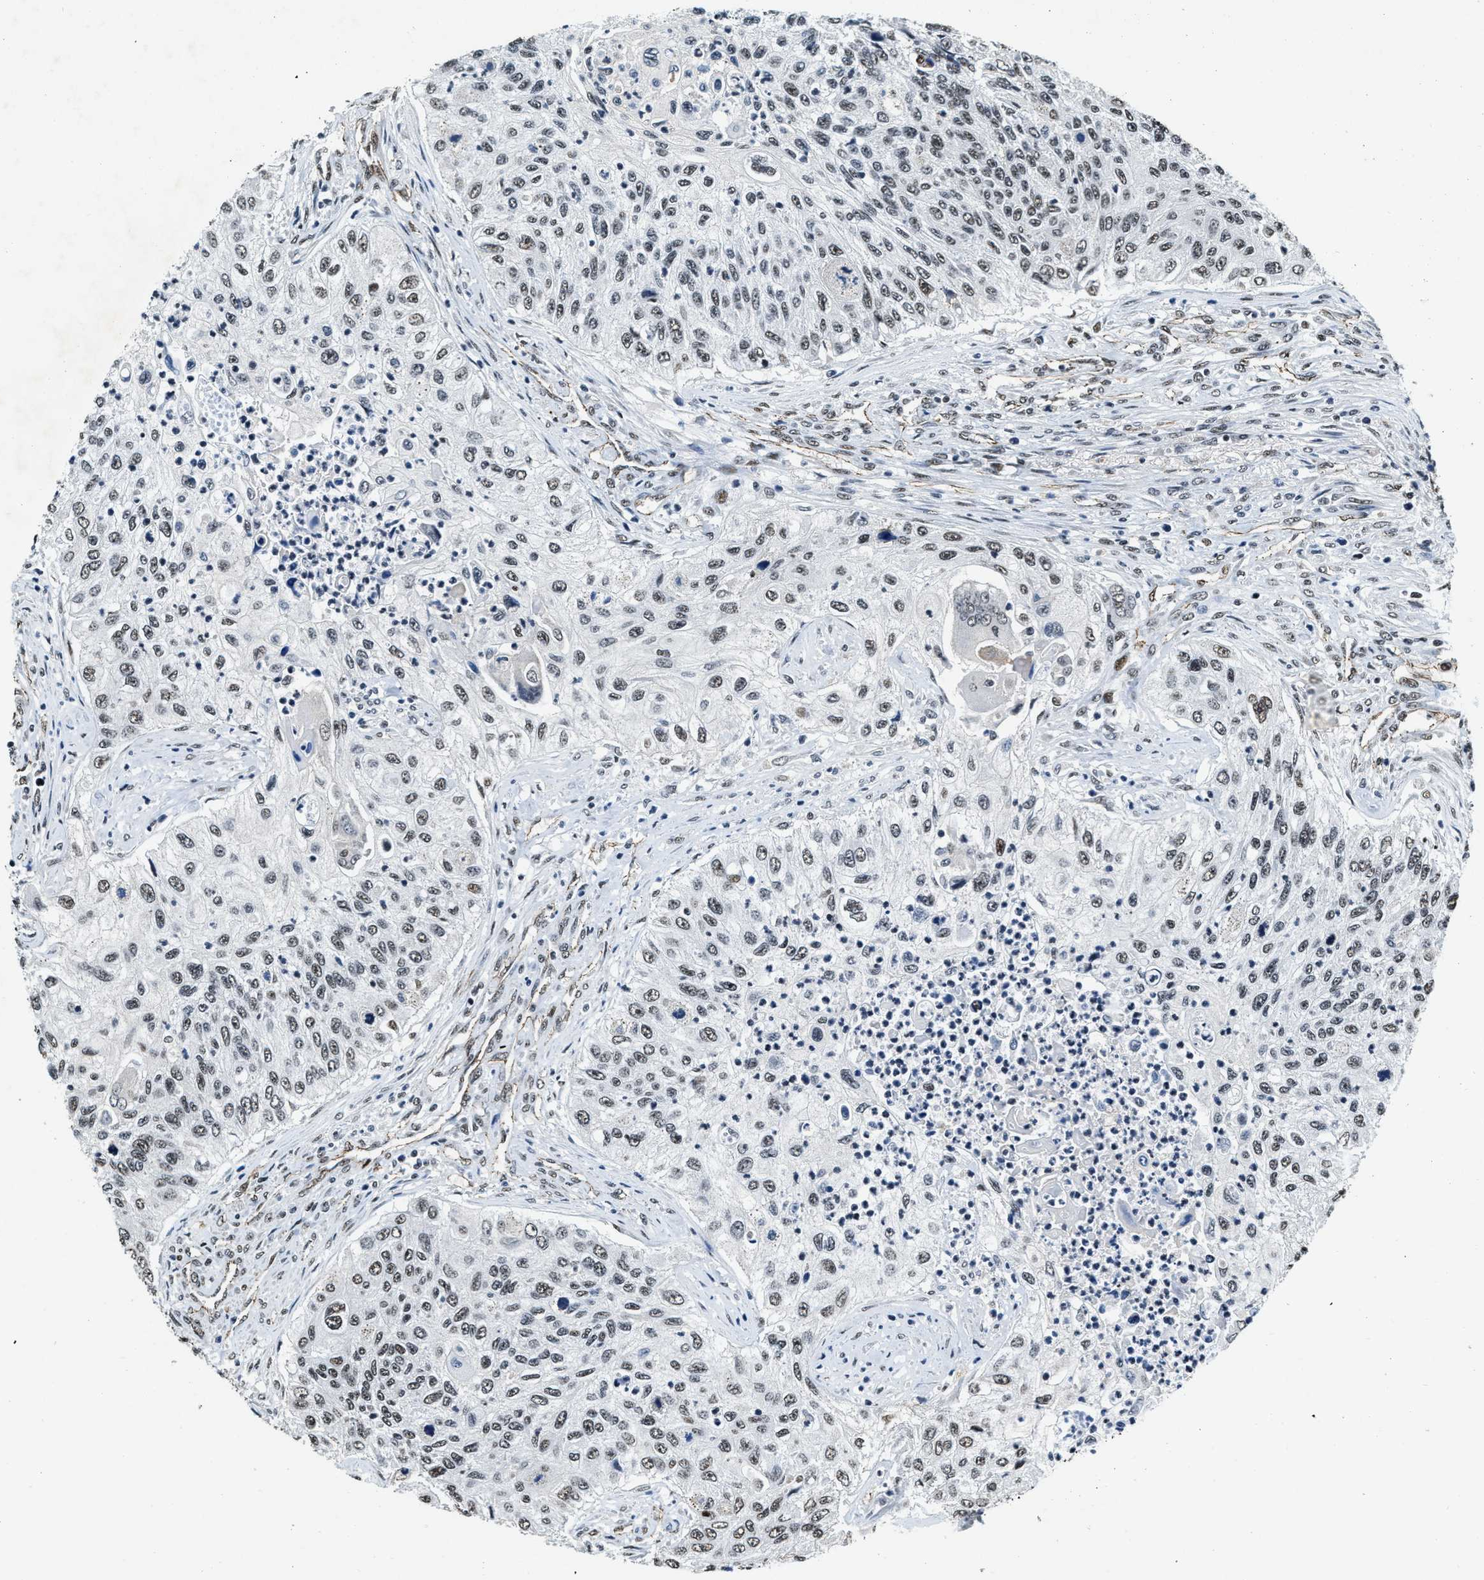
{"staining": {"intensity": "weak", "quantity": ">75%", "location": "nuclear"}, "tissue": "urothelial cancer", "cell_type": "Tumor cells", "image_type": "cancer", "snomed": [{"axis": "morphology", "description": "Urothelial carcinoma, High grade"}, {"axis": "topography", "description": "Urinary bladder"}], "caption": "Human urothelial carcinoma (high-grade) stained with a protein marker exhibits weak staining in tumor cells.", "gene": "CCNE1", "patient": {"sex": "female", "age": 60}}